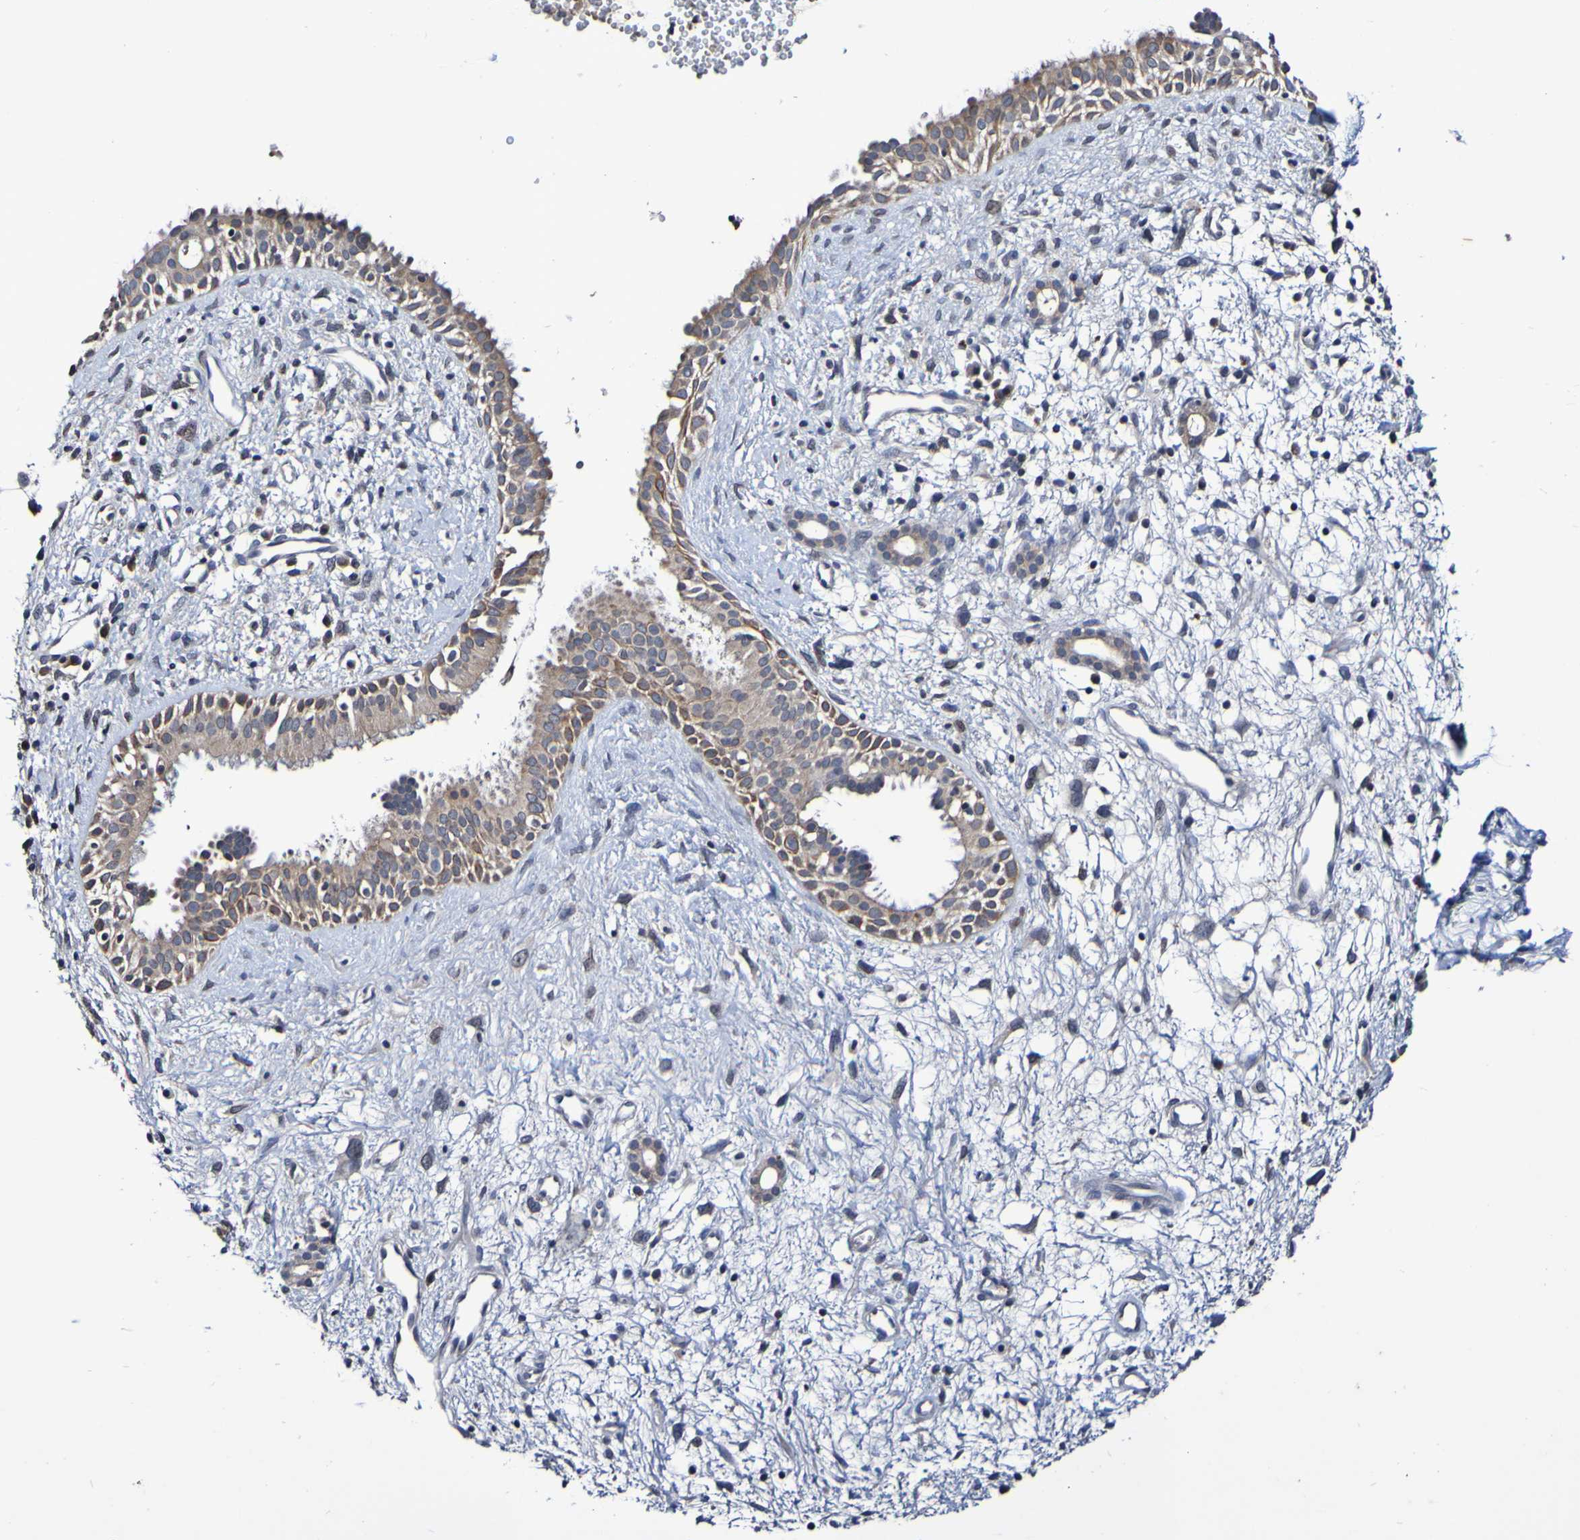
{"staining": {"intensity": "moderate", "quantity": ">75%", "location": "cytoplasmic/membranous"}, "tissue": "nasopharynx", "cell_type": "Respiratory epithelial cells", "image_type": "normal", "snomed": [{"axis": "morphology", "description": "Normal tissue, NOS"}, {"axis": "topography", "description": "Nasopharynx"}], "caption": "Respiratory epithelial cells reveal moderate cytoplasmic/membranous expression in approximately >75% of cells in unremarkable nasopharynx. (DAB (3,3'-diaminobenzidine) = brown stain, brightfield microscopy at high magnification).", "gene": "PTP4A2", "patient": {"sex": "male", "age": 22}}